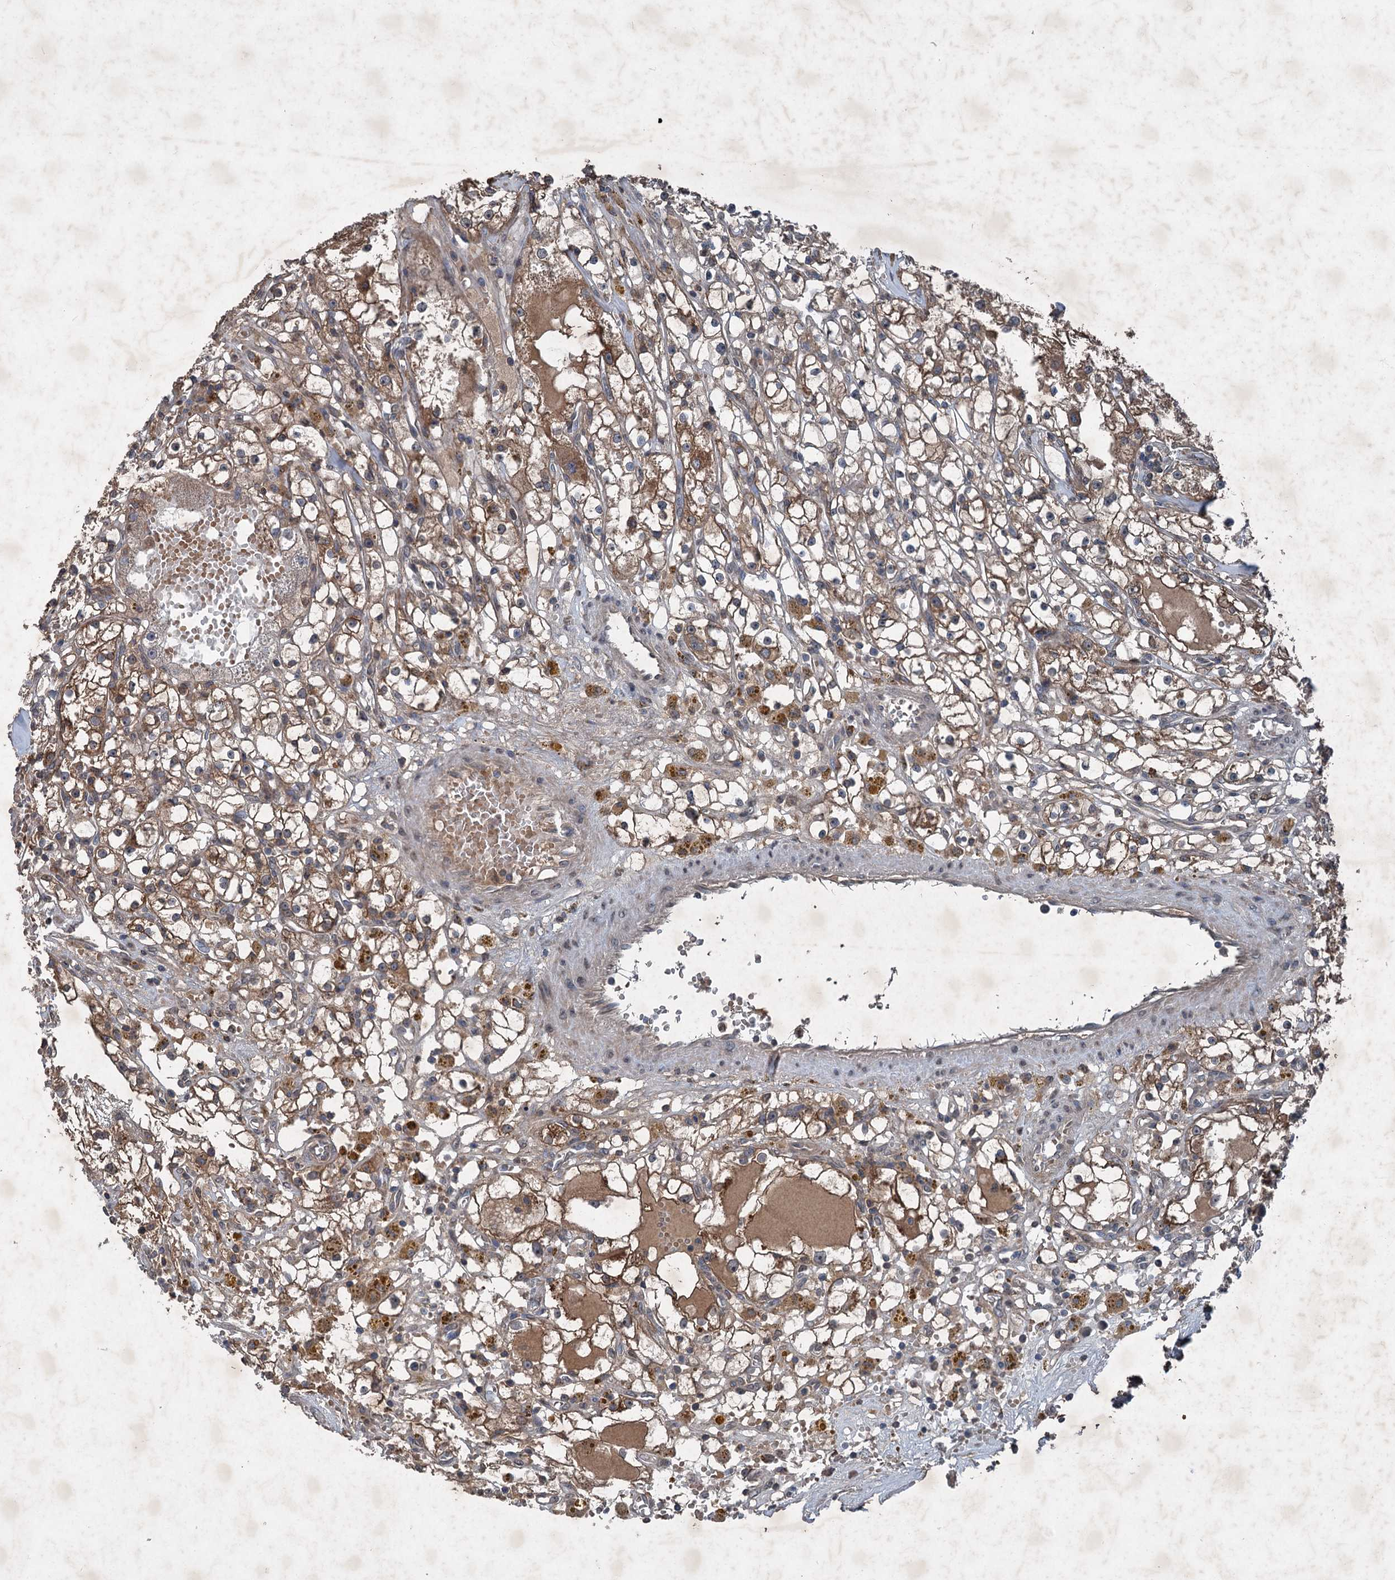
{"staining": {"intensity": "moderate", "quantity": ">75%", "location": "cytoplasmic/membranous"}, "tissue": "renal cancer", "cell_type": "Tumor cells", "image_type": "cancer", "snomed": [{"axis": "morphology", "description": "Adenocarcinoma, NOS"}, {"axis": "topography", "description": "Kidney"}], "caption": "Protein staining displays moderate cytoplasmic/membranous staining in about >75% of tumor cells in renal cancer (adenocarcinoma).", "gene": "ALAS1", "patient": {"sex": "male", "age": 56}}